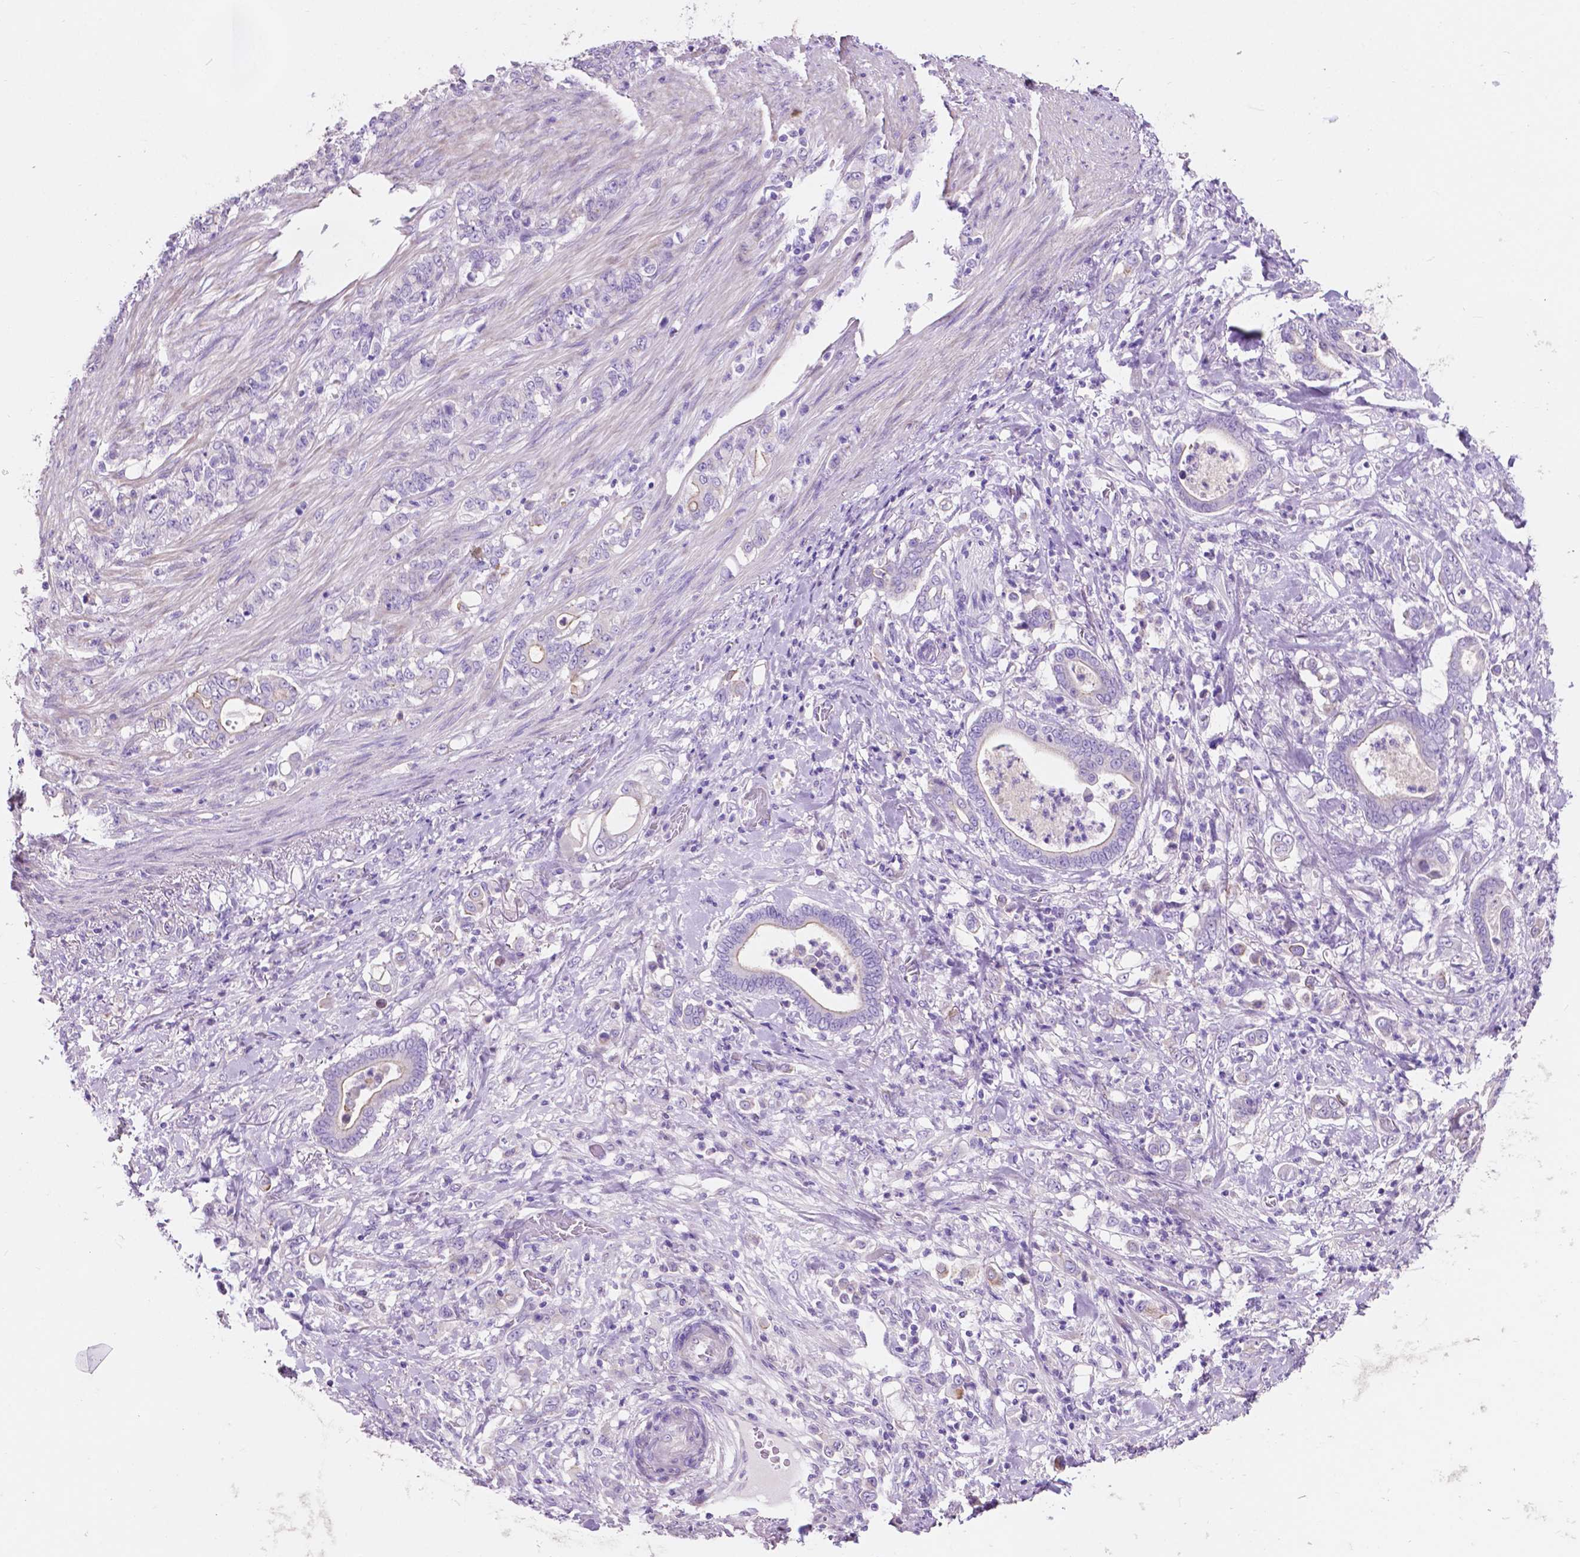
{"staining": {"intensity": "negative", "quantity": "none", "location": "none"}, "tissue": "stomach cancer", "cell_type": "Tumor cells", "image_type": "cancer", "snomed": [{"axis": "morphology", "description": "Adenocarcinoma, NOS"}, {"axis": "topography", "description": "Stomach"}], "caption": "An immunohistochemistry histopathology image of stomach adenocarcinoma is shown. There is no staining in tumor cells of stomach adenocarcinoma. (DAB (3,3'-diaminobenzidine) IHC, high magnification).", "gene": "CLDN17", "patient": {"sex": "female", "age": 79}}